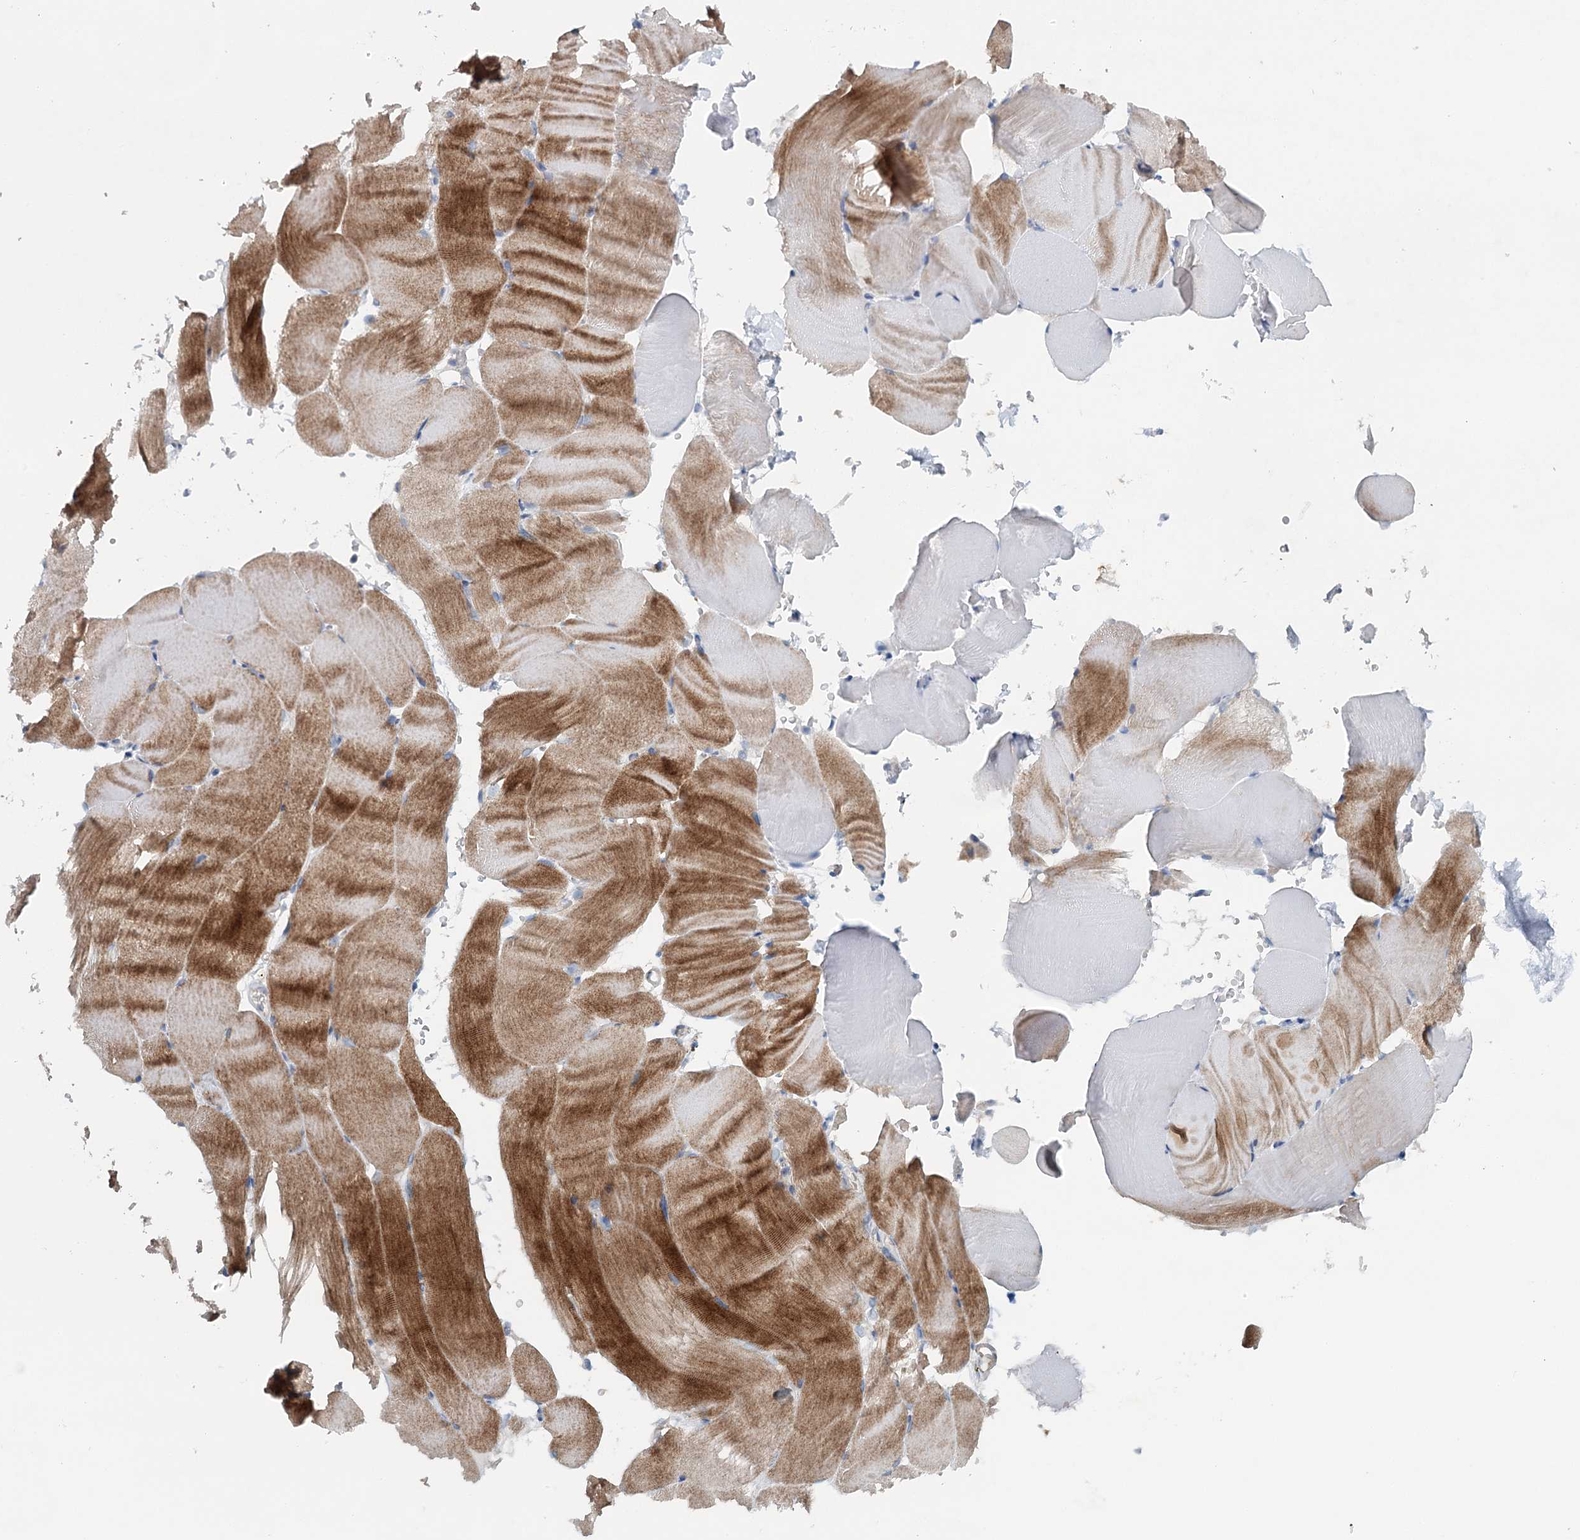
{"staining": {"intensity": "strong", "quantity": "25%-75%", "location": "cytoplasmic/membranous"}, "tissue": "skeletal muscle", "cell_type": "Myocytes", "image_type": "normal", "snomed": [{"axis": "morphology", "description": "Normal tissue, NOS"}, {"axis": "topography", "description": "Skeletal muscle"}, {"axis": "topography", "description": "Parathyroid gland"}], "caption": "This micrograph displays IHC staining of benign skeletal muscle, with high strong cytoplasmic/membranous staining in approximately 25%-75% of myocytes.", "gene": "SYNPO", "patient": {"sex": "female", "age": 37}}